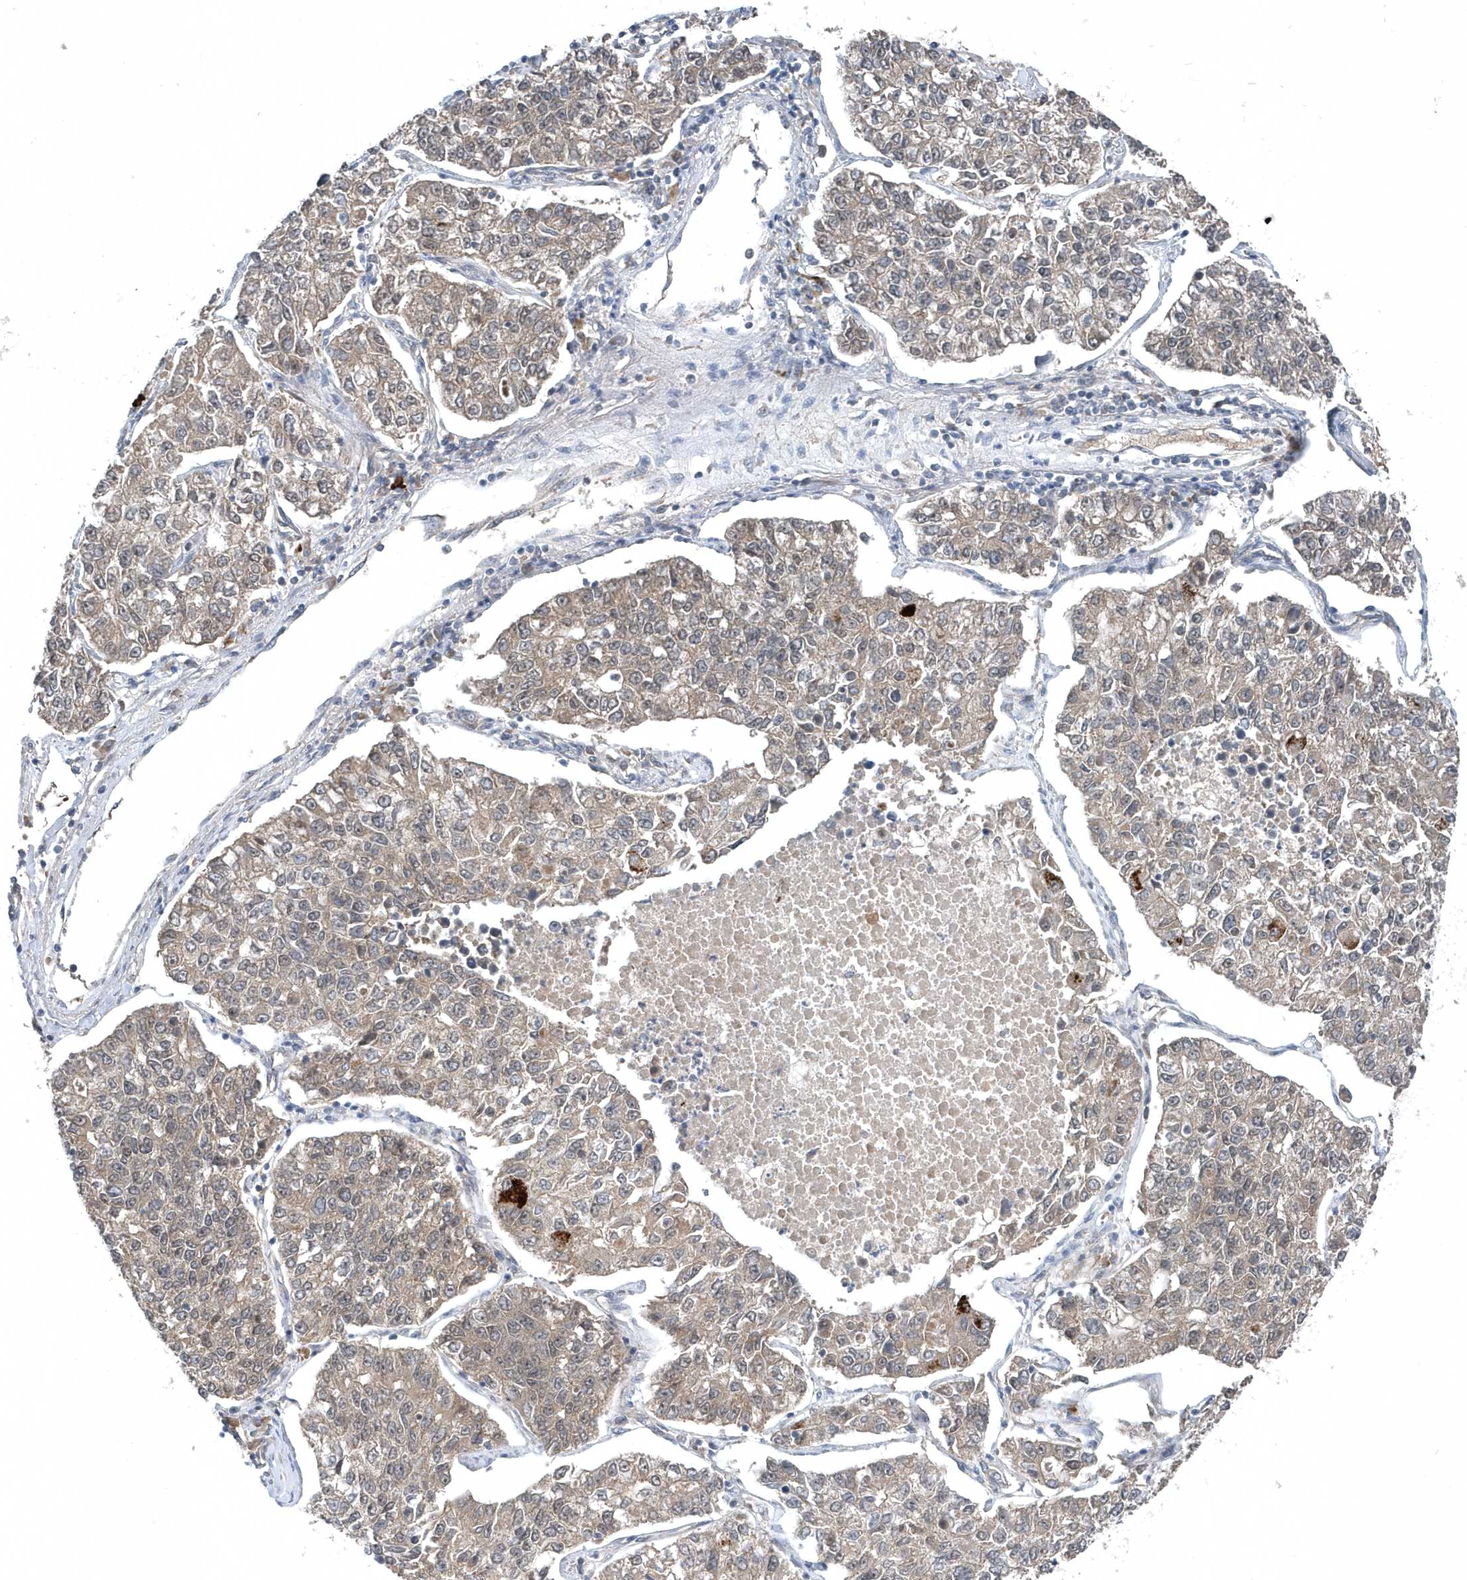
{"staining": {"intensity": "weak", "quantity": "25%-75%", "location": "cytoplasmic/membranous"}, "tissue": "lung cancer", "cell_type": "Tumor cells", "image_type": "cancer", "snomed": [{"axis": "morphology", "description": "Adenocarcinoma, NOS"}, {"axis": "topography", "description": "Lung"}], "caption": "Brown immunohistochemical staining in human lung cancer shows weak cytoplasmic/membranous positivity in approximately 25%-75% of tumor cells. Using DAB (brown) and hematoxylin (blue) stains, captured at high magnification using brightfield microscopy.", "gene": "QTRT2", "patient": {"sex": "male", "age": 49}}